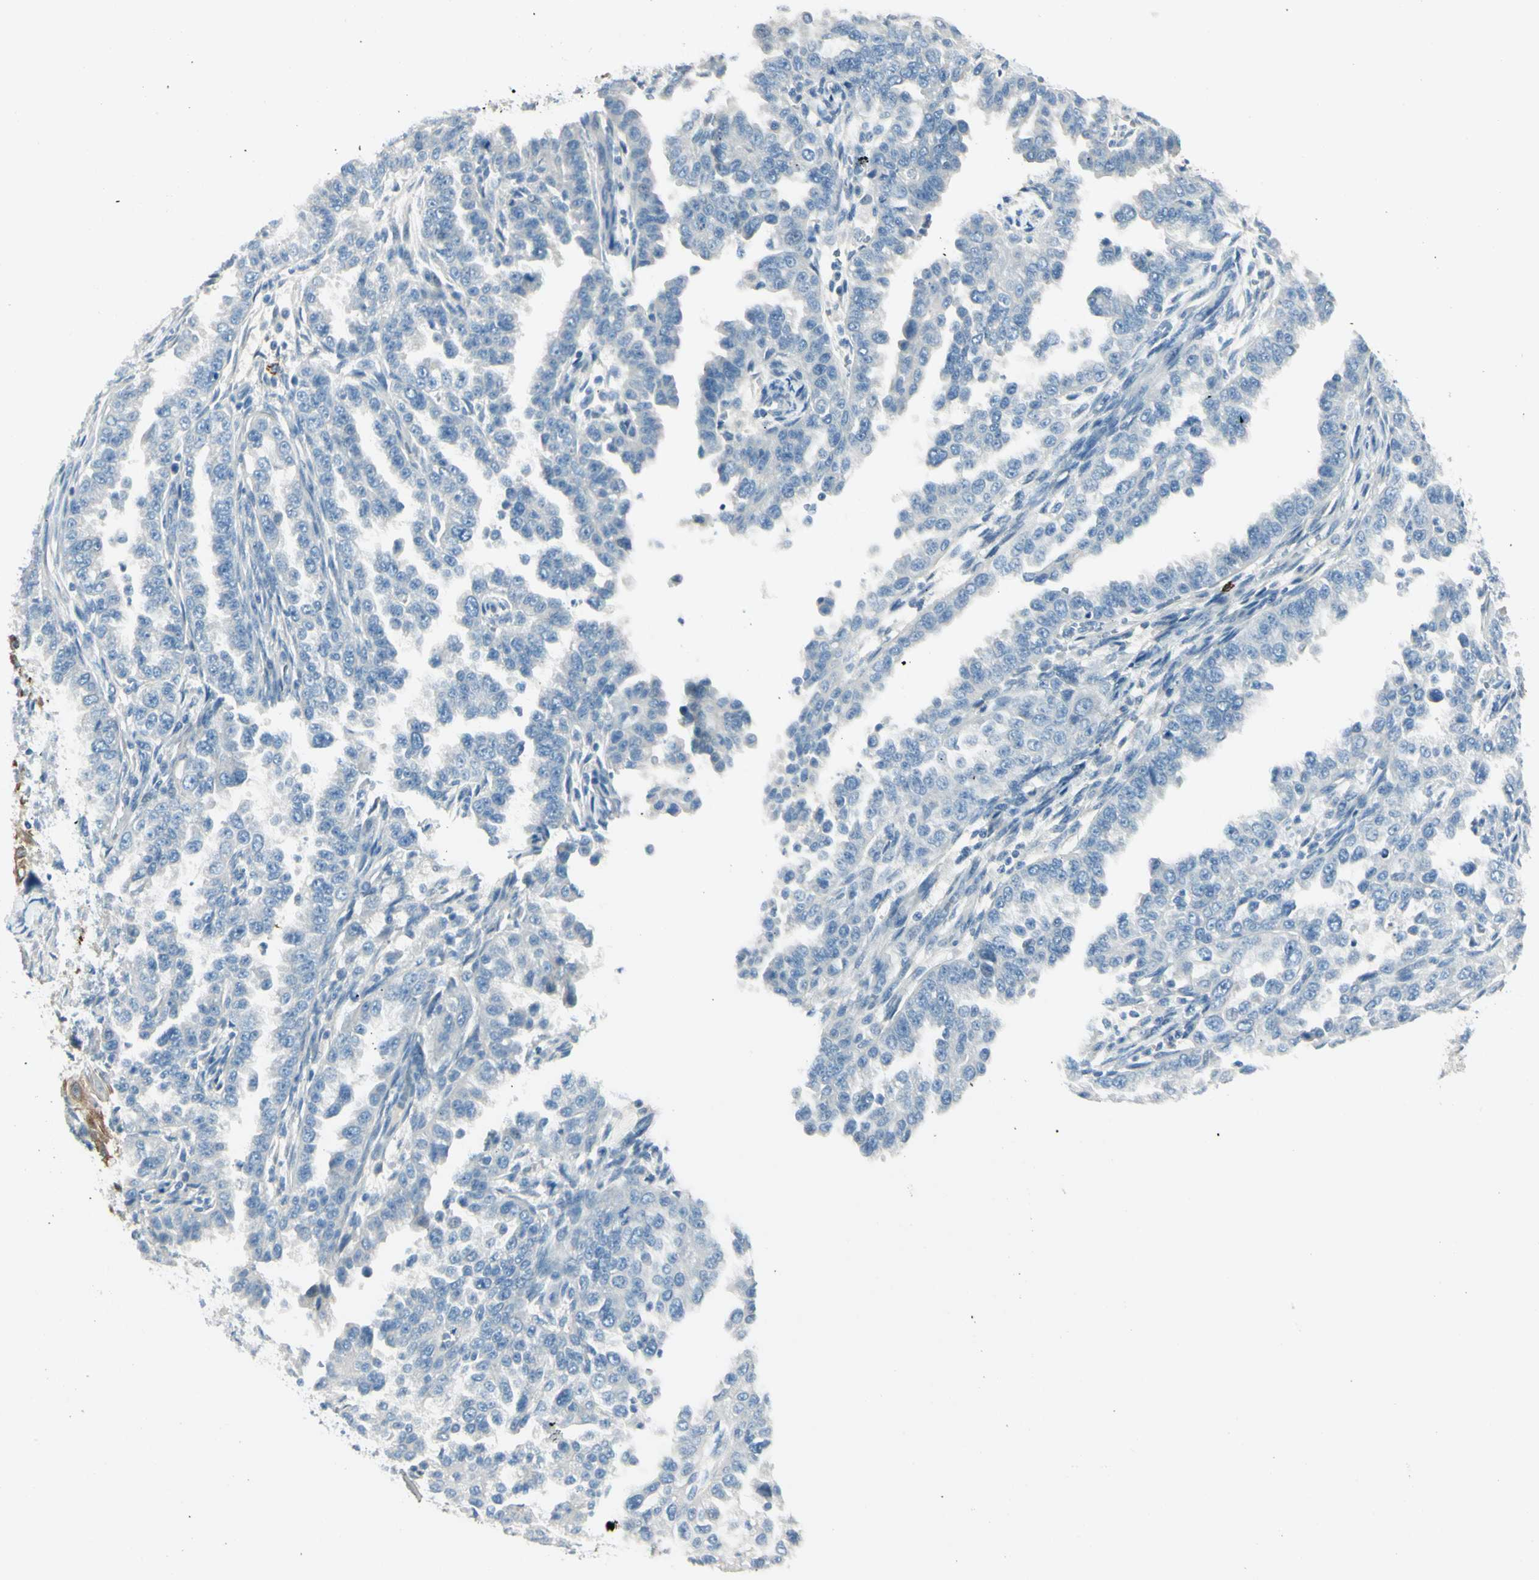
{"staining": {"intensity": "negative", "quantity": "none", "location": "none"}, "tissue": "endometrial cancer", "cell_type": "Tumor cells", "image_type": "cancer", "snomed": [{"axis": "morphology", "description": "Adenocarcinoma, NOS"}, {"axis": "topography", "description": "Endometrium"}], "caption": "IHC histopathology image of neoplastic tissue: adenocarcinoma (endometrial) stained with DAB demonstrates no significant protein staining in tumor cells.", "gene": "DLG4", "patient": {"sex": "female", "age": 85}}